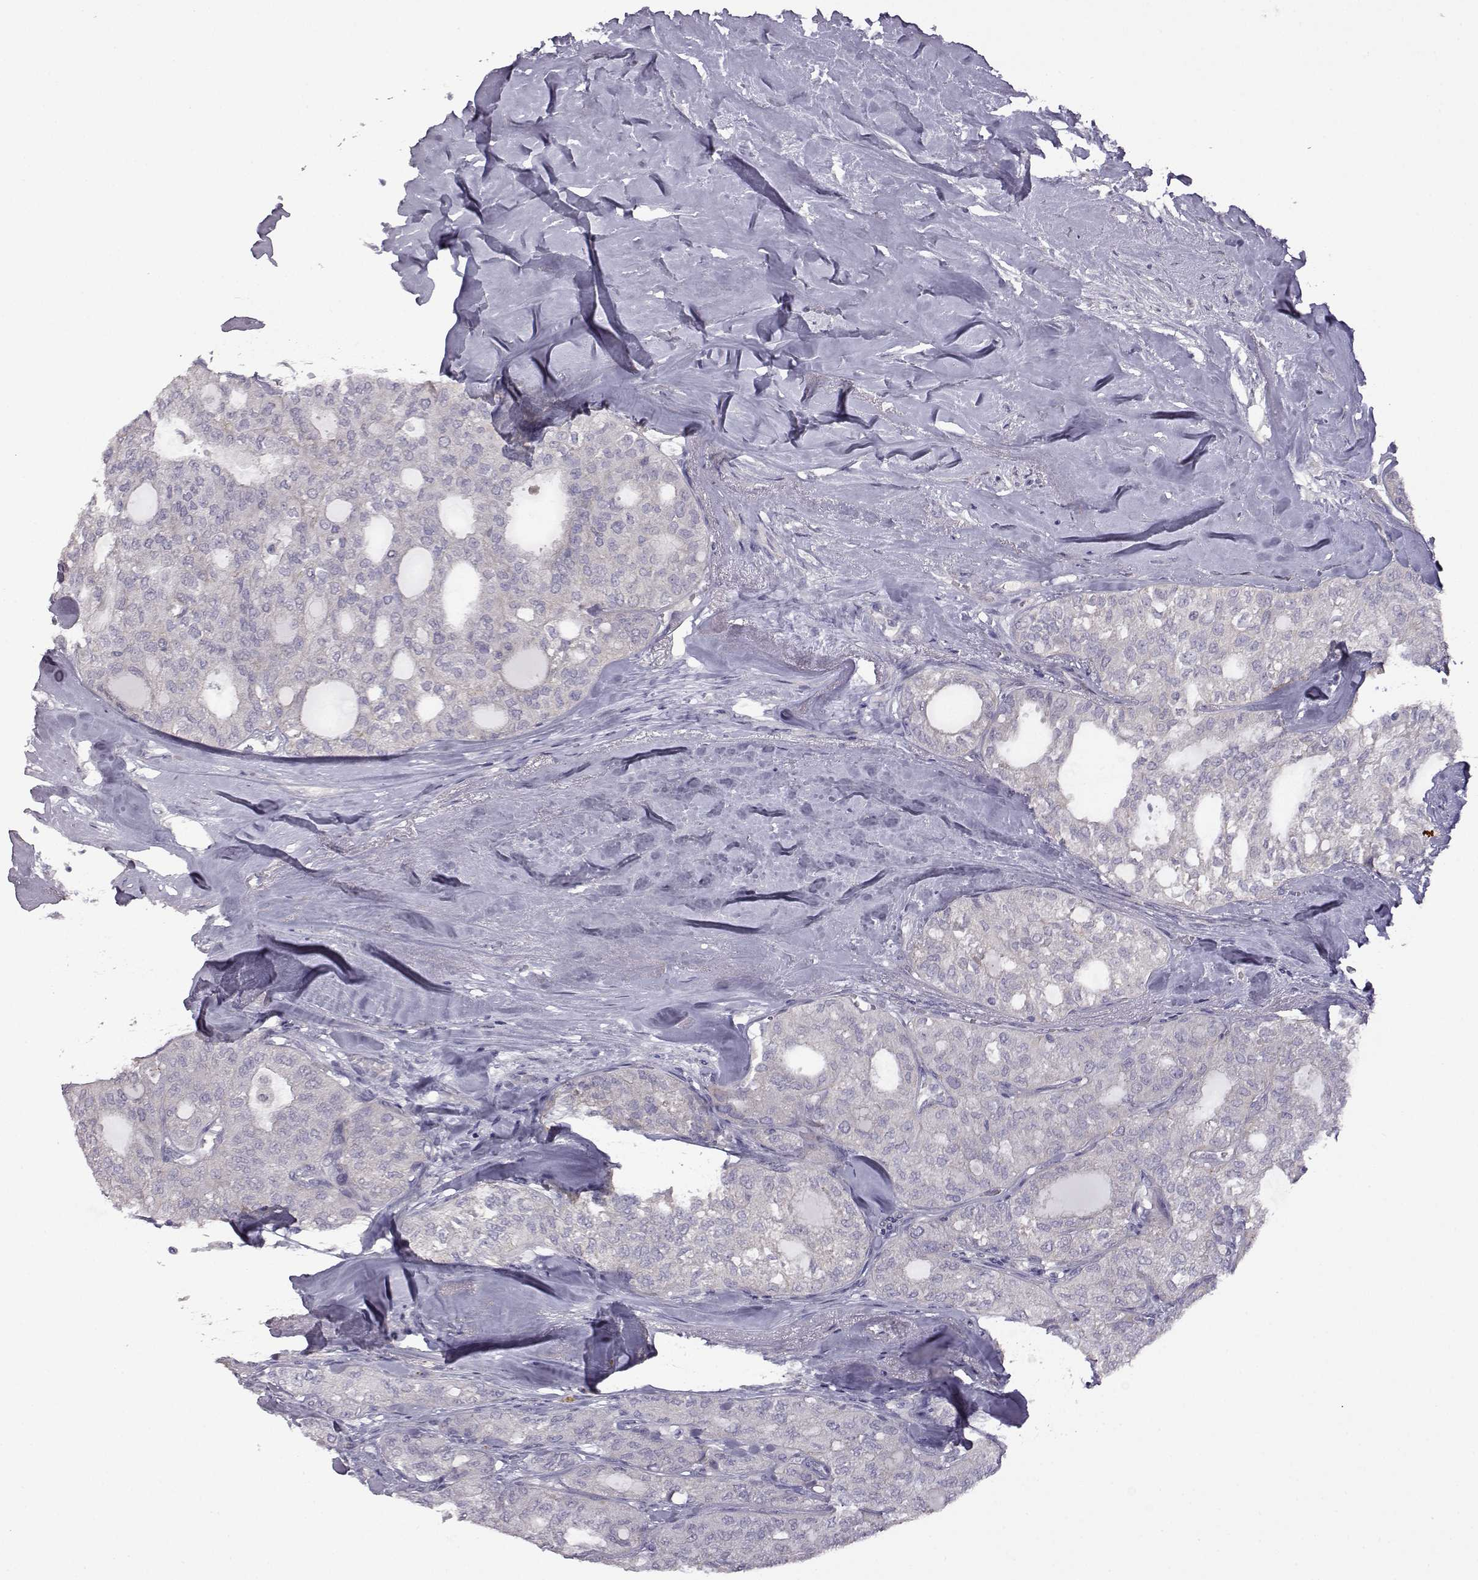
{"staining": {"intensity": "negative", "quantity": "none", "location": "none"}, "tissue": "thyroid cancer", "cell_type": "Tumor cells", "image_type": "cancer", "snomed": [{"axis": "morphology", "description": "Follicular adenoma carcinoma, NOS"}, {"axis": "topography", "description": "Thyroid gland"}], "caption": "Protein analysis of thyroid follicular adenoma carcinoma shows no significant staining in tumor cells.", "gene": "VGF", "patient": {"sex": "male", "age": 75}}